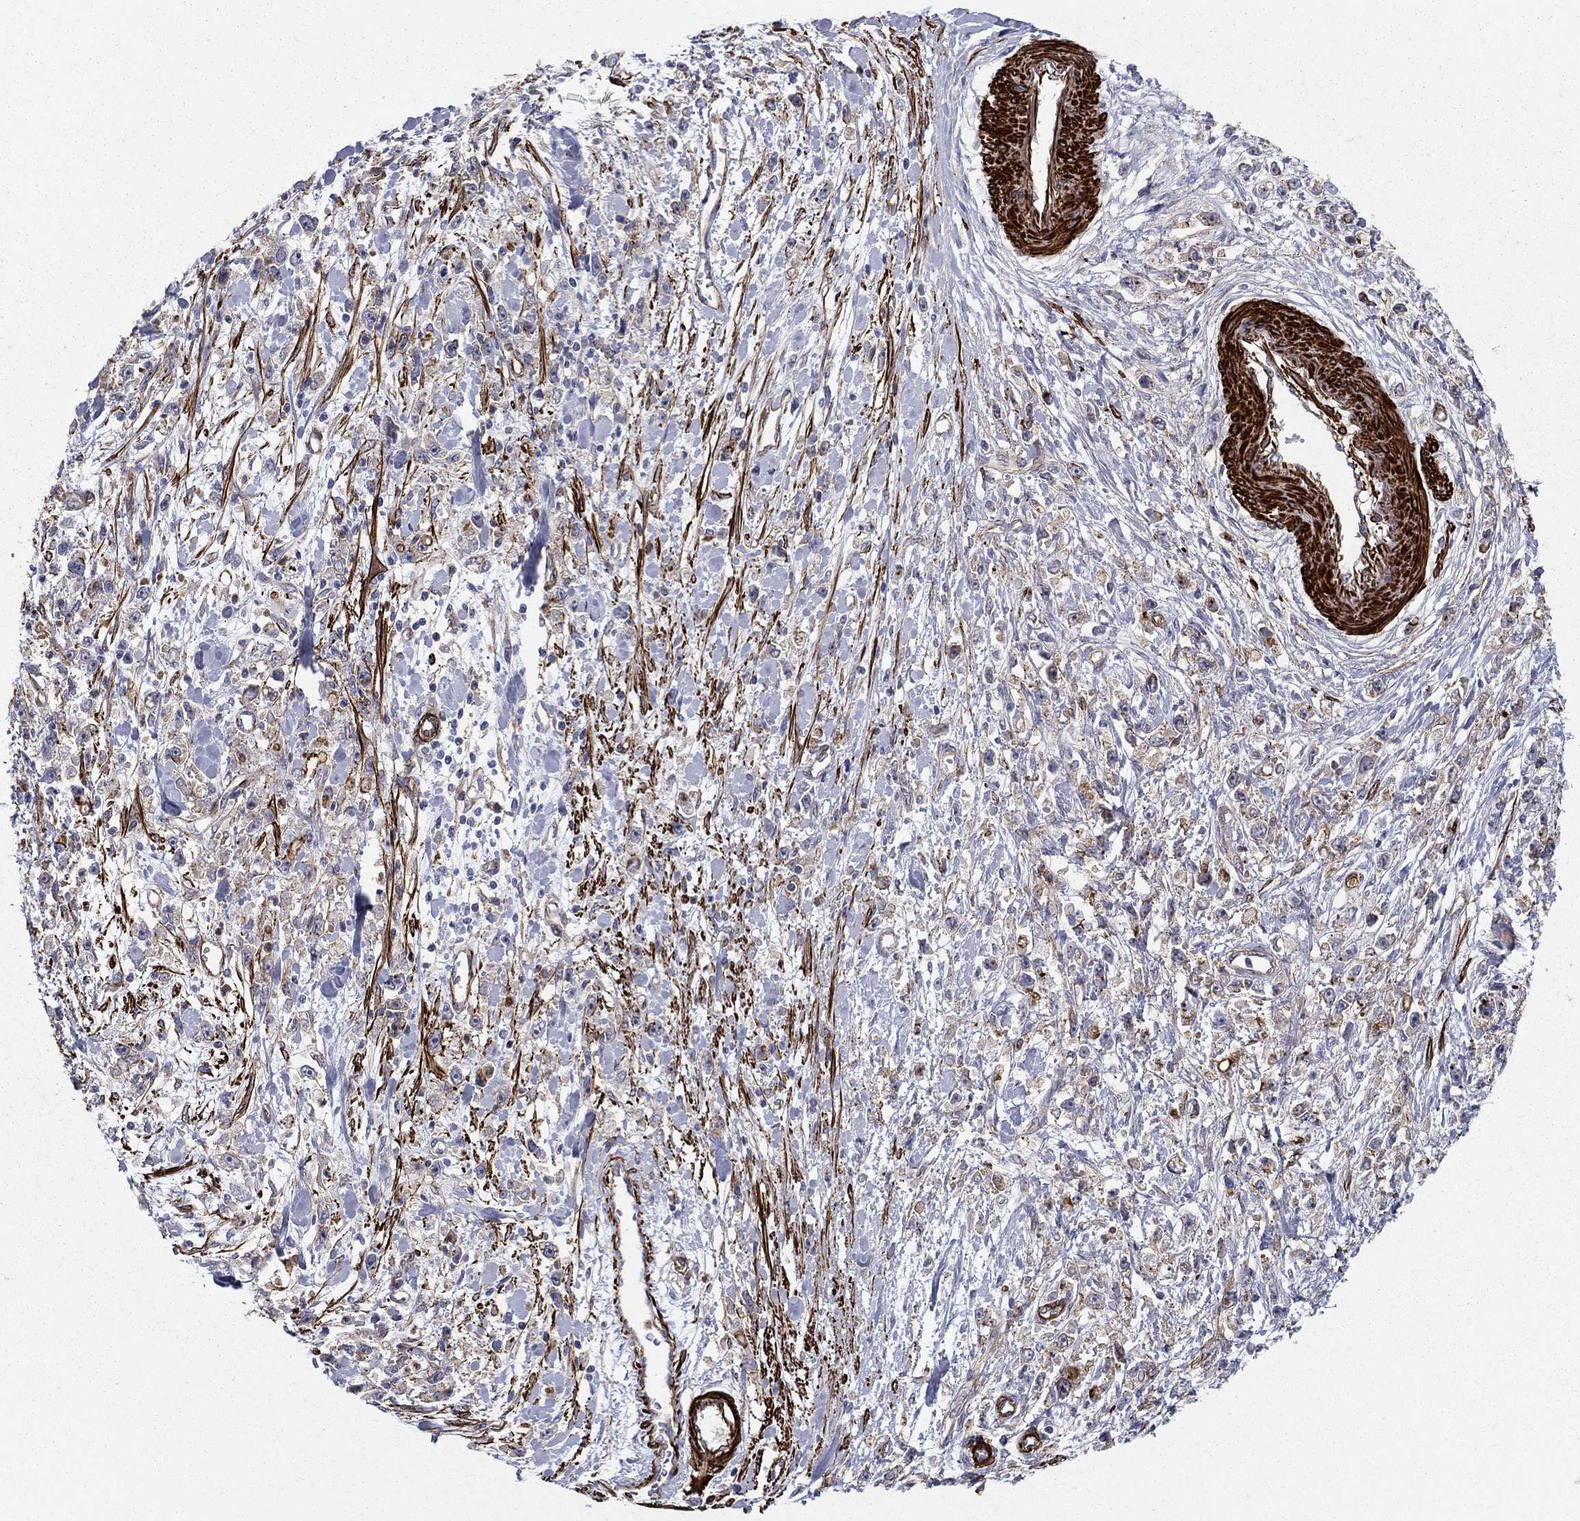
{"staining": {"intensity": "negative", "quantity": "none", "location": "none"}, "tissue": "stomach cancer", "cell_type": "Tumor cells", "image_type": "cancer", "snomed": [{"axis": "morphology", "description": "Adenocarcinoma, NOS"}, {"axis": "topography", "description": "Stomach"}], "caption": "This histopathology image is of adenocarcinoma (stomach) stained with IHC to label a protein in brown with the nuclei are counter-stained blue. There is no positivity in tumor cells.", "gene": "KRBA1", "patient": {"sex": "female", "age": 59}}